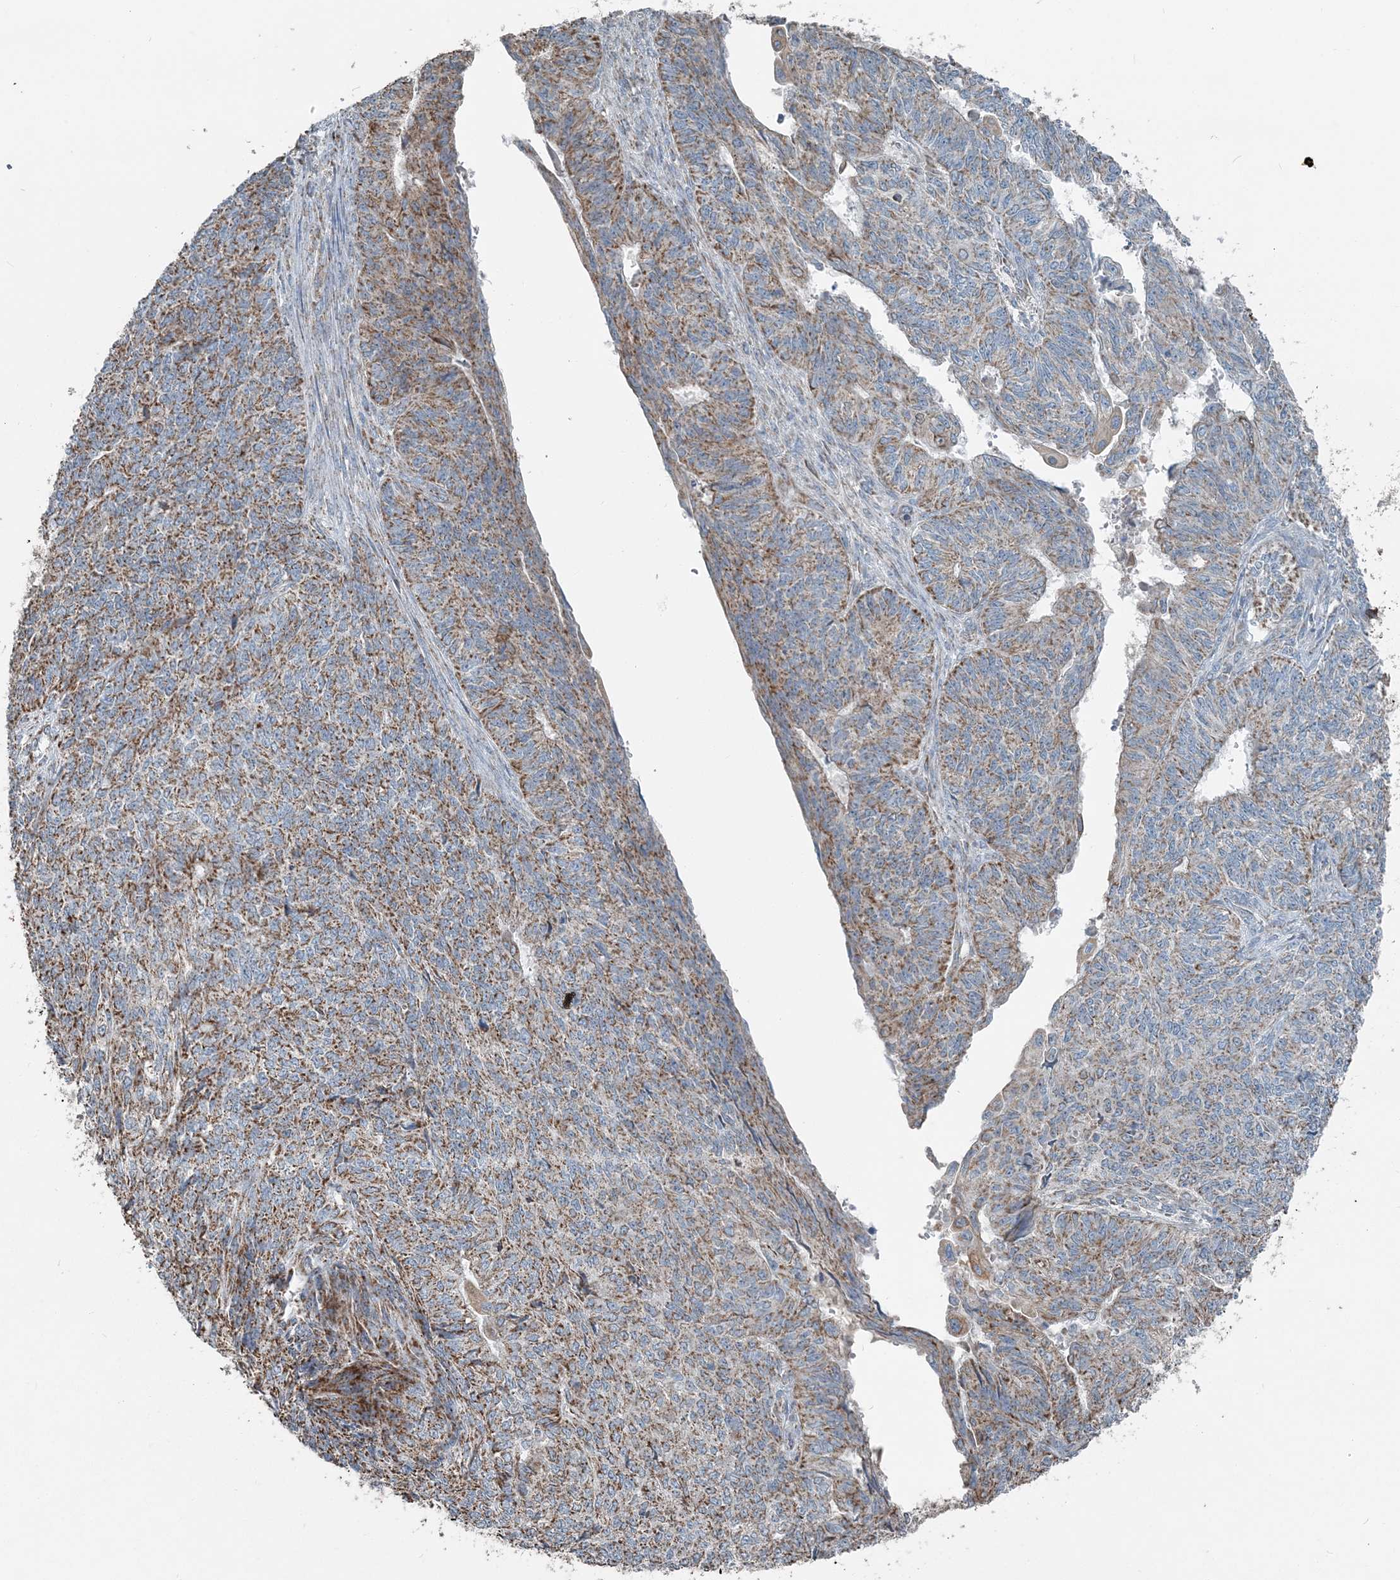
{"staining": {"intensity": "moderate", "quantity": ">75%", "location": "cytoplasmic/membranous"}, "tissue": "endometrial cancer", "cell_type": "Tumor cells", "image_type": "cancer", "snomed": [{"axis": "morphology", "description": "Adenocarcinoma, NOS"}, {"axis": "topography", "description": "Endometrium"}], "caption": "Immunohistochemical staining of endometrial adenocarcinoma exhibits moderate cytoplasmic/membranous protein staining in approximately >75% of tumor cells. The protein of interest is shown in brown color, while the nuclei are stained blue.", "gene": "SUCLG1", "patient": {"sex": "female", "age": 32}}